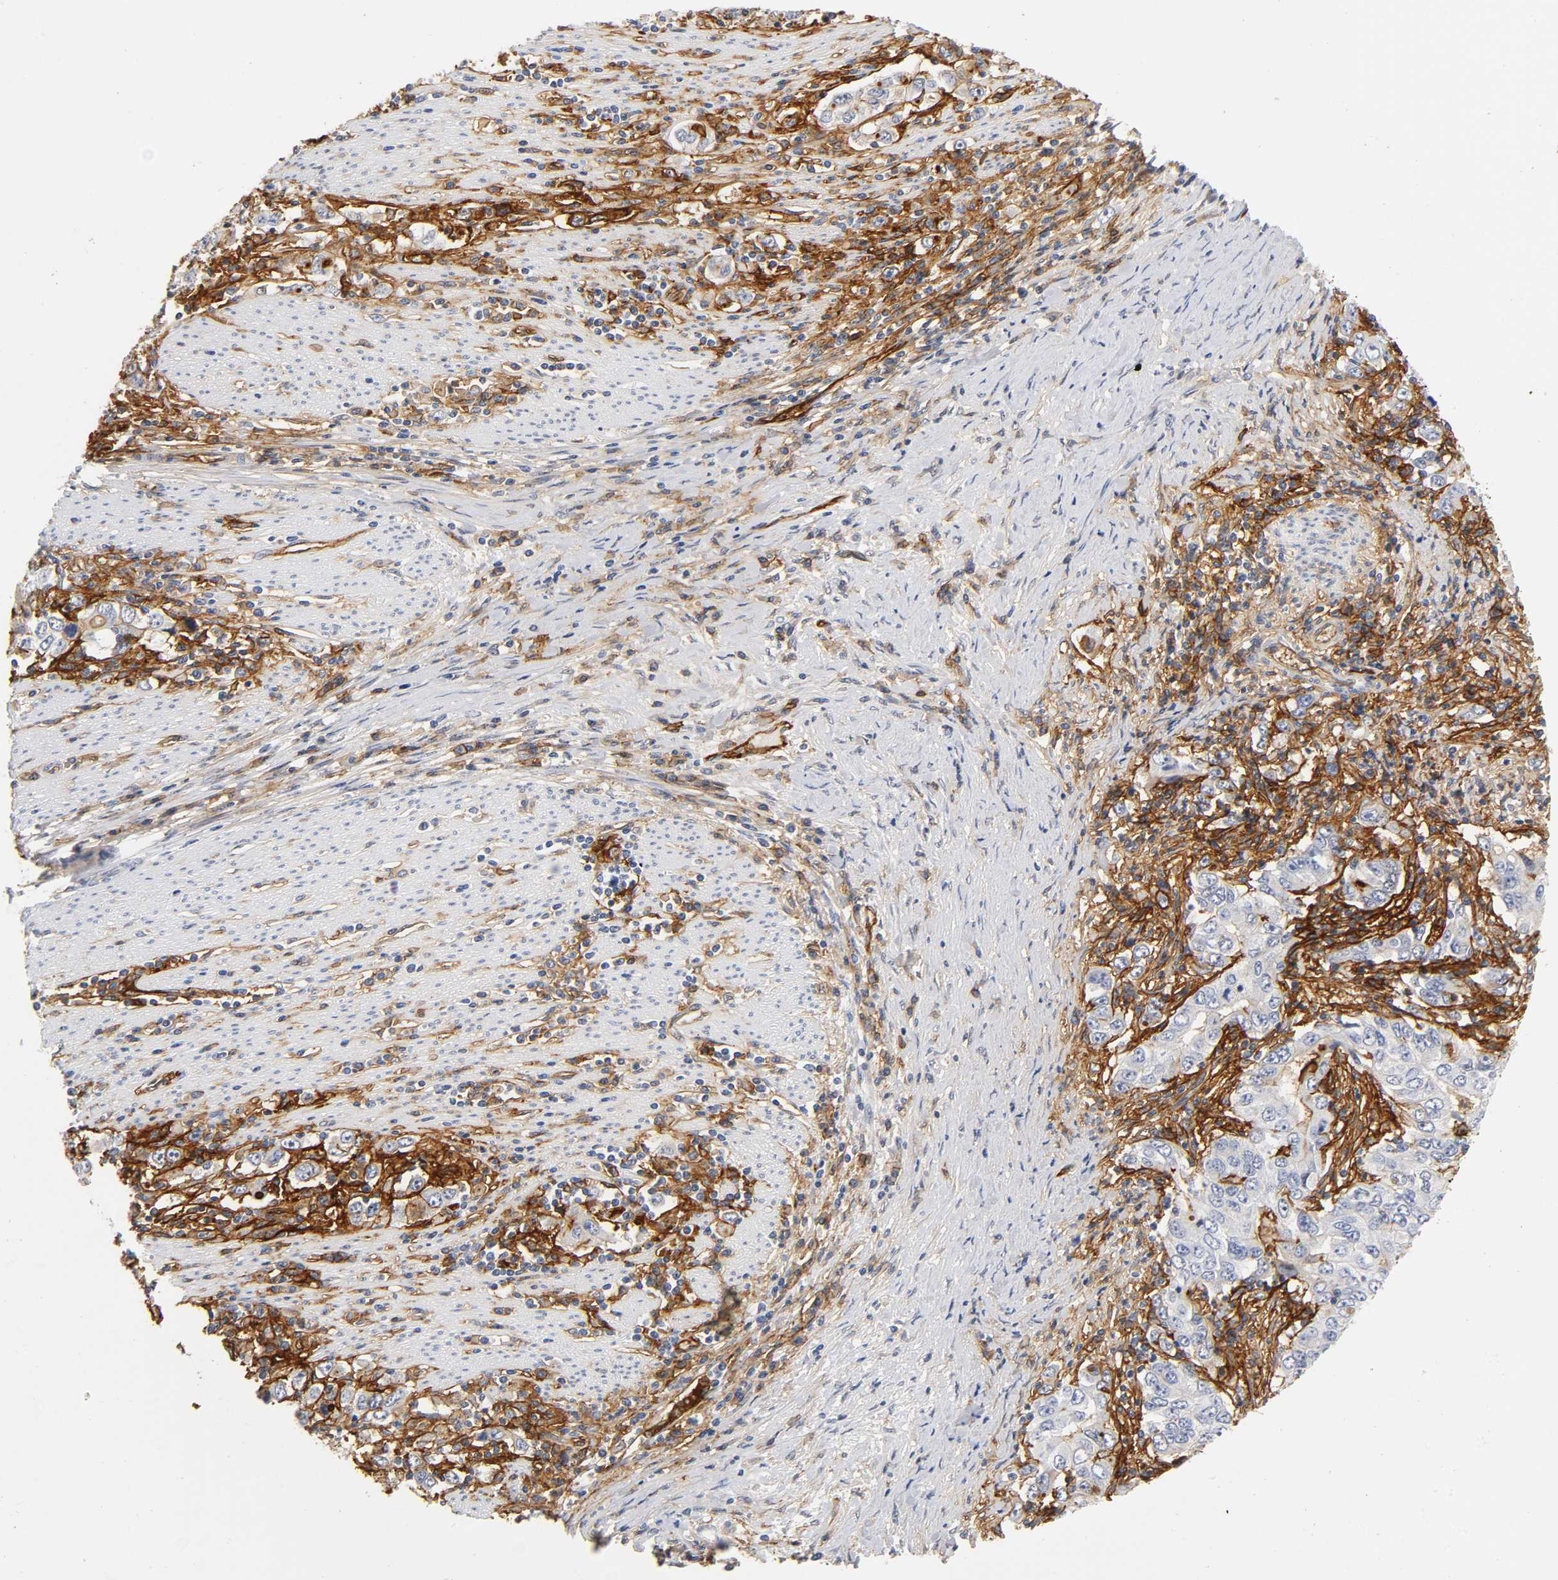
{"staining": {"intensity": "strong", "quantity": "25%-75%", "location": "cytoplasmic/membranous"}, "tissue": "stomach cancer", "cell_type": "Tumor cells", "image_type": "cancer", "snomed": [{"axis": "morphology", "description": "Adenocarcinoma, NOS"}, {"axis": "topography", "description": "Stomach, lower"}], "caption": "Stomach cancer (adenocarcinoma) stained for a protein exhibits strong cytoplasmic/membranous positivity in tumor cells.", "gene": "ICAM1", "patient": {"sex": "female", "age": 72}}